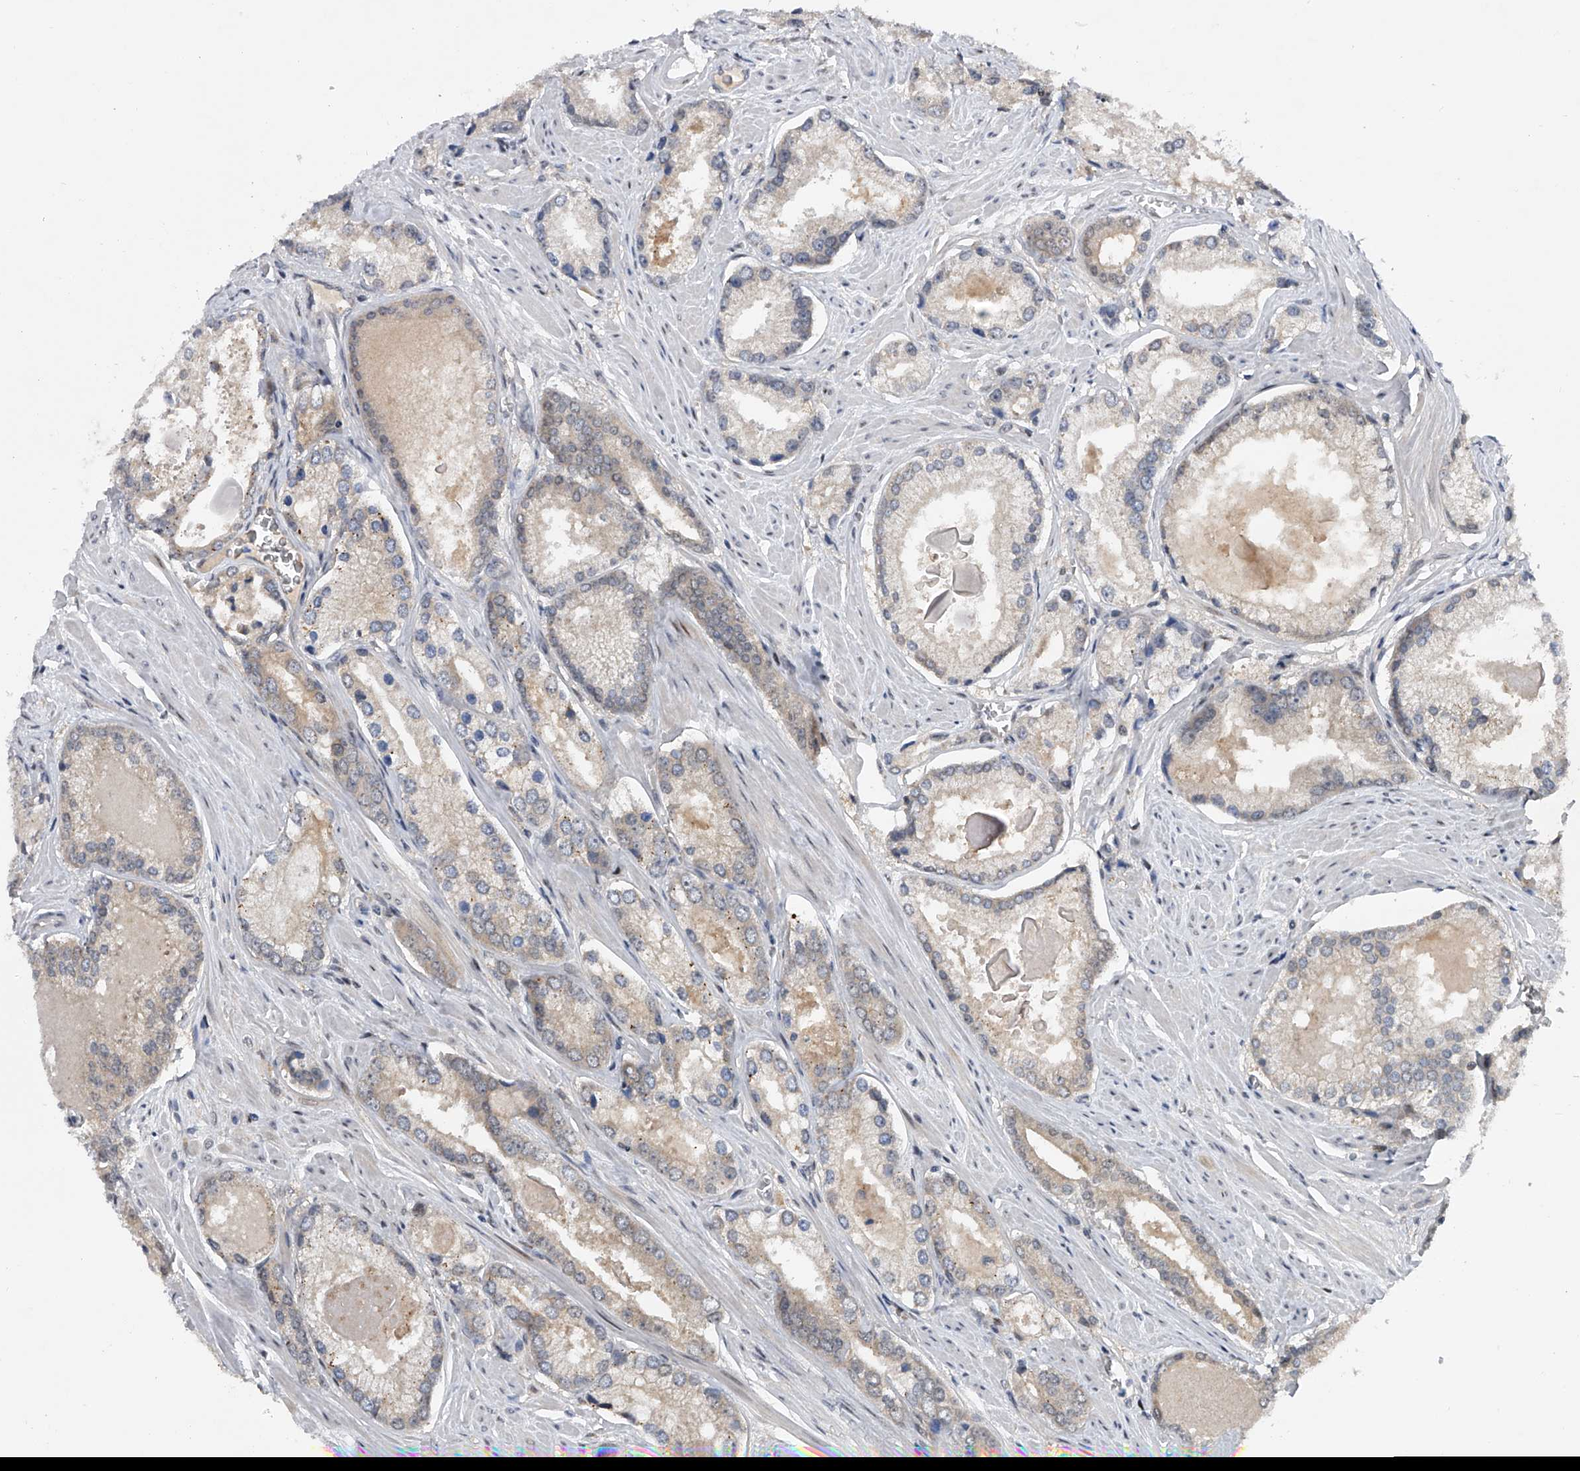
{"staining": {"intensity": "negative", "quantity": "none", "location": "none"}, "tissue": "prostate cancer", "cell_type": "Tumor cells", "image_type": "cancer", "snomed": [{"axis": "morphology", "description": "Adenocarcinoma, Low grade"}, {"axis": "topography", "description": "Prostate"}], "caption": "High magnification brightfield microscopy of low-grade adenocarcinoma (prostate) stained with DAB (brown) and counterstained with hematoxylin (blue): tumor cells show no significant positivity. (DAB (3,3'-diaminobenzidine) immunohistochemistry, high magnification).", "gene": "RWDD2A", "patient": {"sex": "male", "age": 54}}